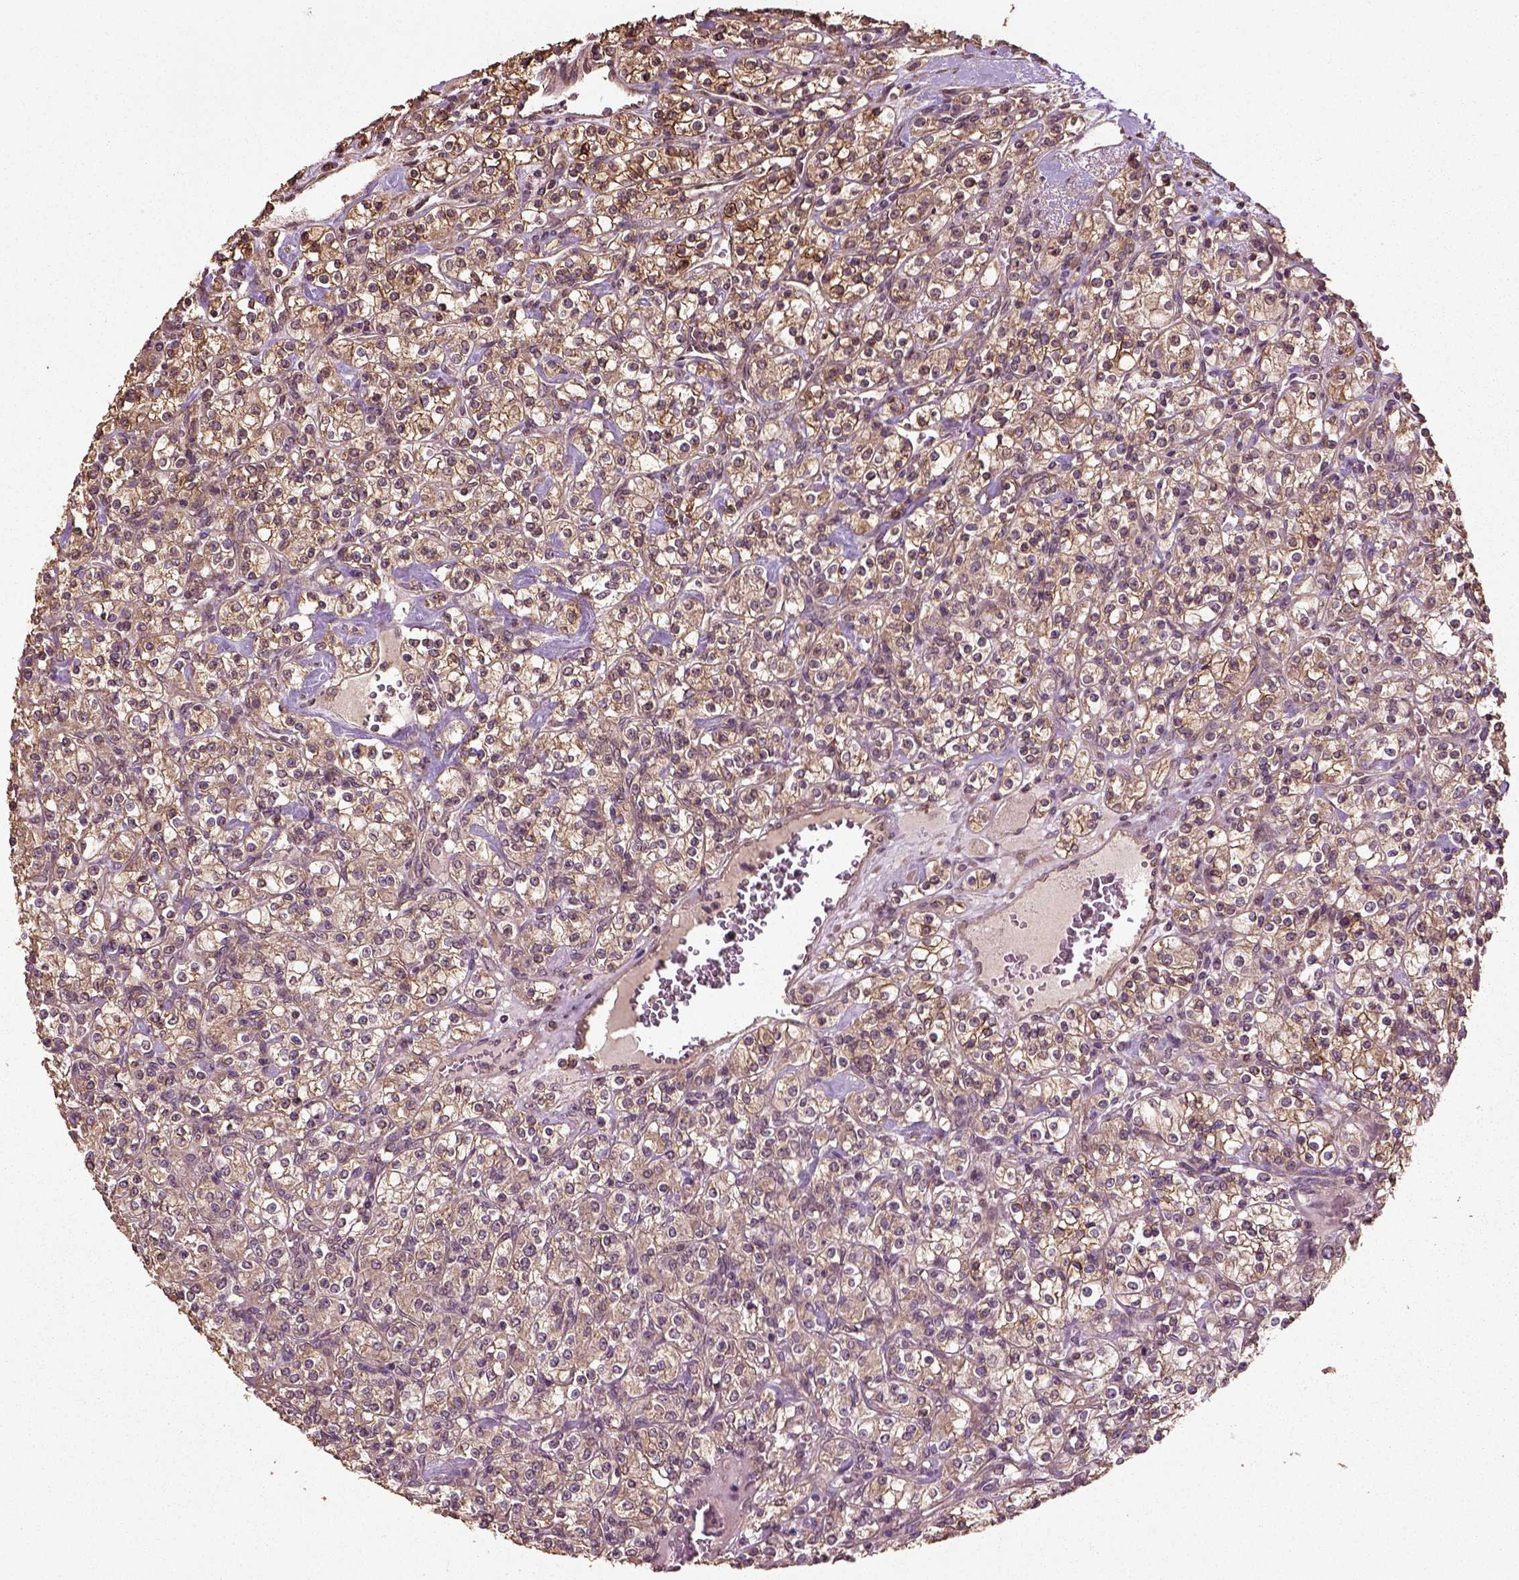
{"staining": {"intensity": "moderate", "quantity": ">75%", "location": "cytoplasmic/membranous"}, "tissue": "renal cancer", "cell_type": "Tumor cells", "image_type": "cancer", "snomed": [{"axis": "morphology", "description": "Adenocarcinoma, NOS"}, {"axis": "topography", "description": "Kidney"}], "caption": "Human renal cancer (adenocarcinoma) stained for a protein (brown) demonstrates moderate cytoplasmic/membranous positive staining in about >75% of tumor cells.", "gene": "ERV3-1", "patient": {"sex": "male", "age": 77}}